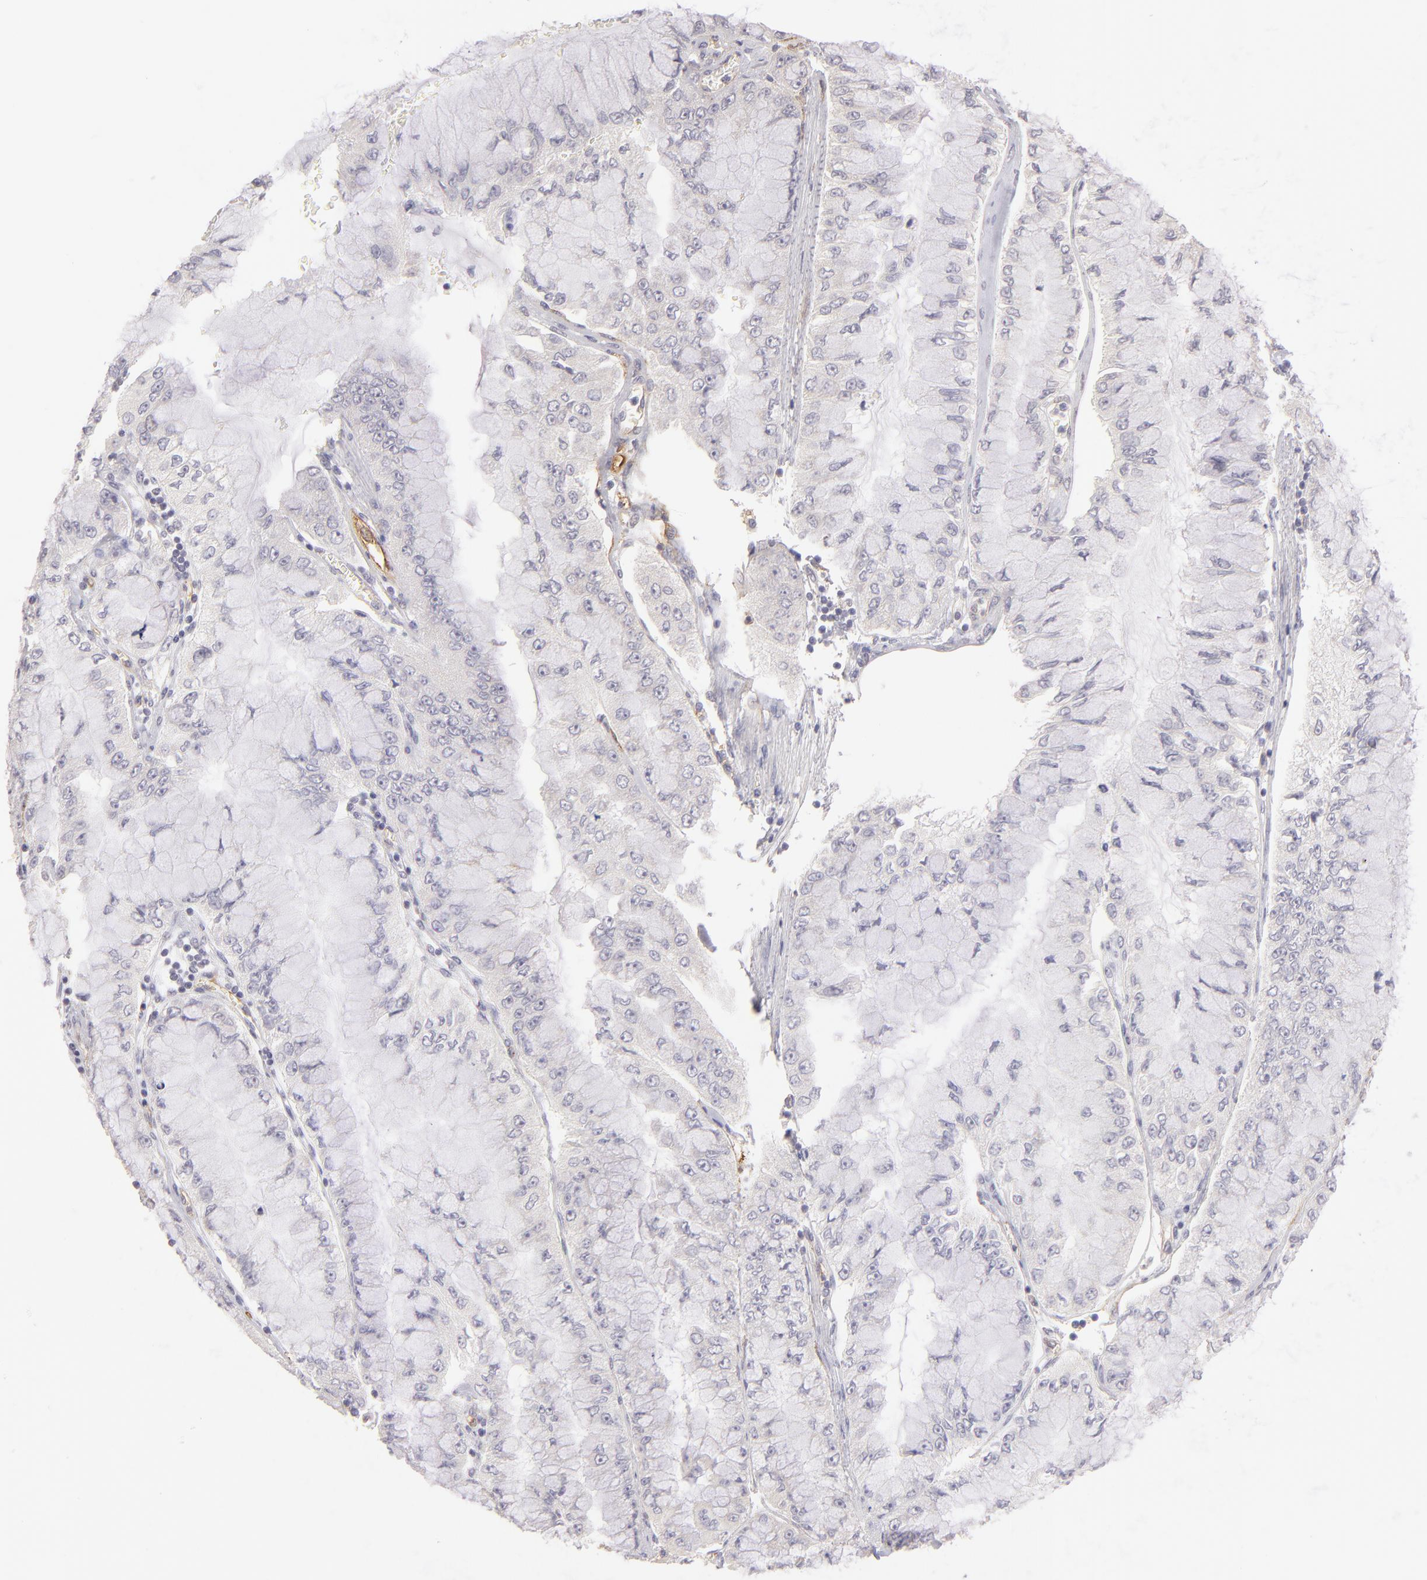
{"staining": {"intensity": "negative", "quantity": "none", "location": "none"}, "tissue": "liver cancer", "cell_type": "Tumor cells", "image_type": "cancer", "snomed": [{"axis": "morphology", "description": "Cholangiocarcinoma"}, {"axis": "topography", "description": "Liver"}], "caption": "IHC of human cholangiocarcinoma (liver) demonstrates no expression in tumor cells. Brightfield microscopy of immunohistochemistry stained with DAB (3,3'-diaminobenzidine) (brown) and hematoxylin (blue), captured at high magnification.", "gene": "THBD", "patient": {"sex": "female", "age": 79}}